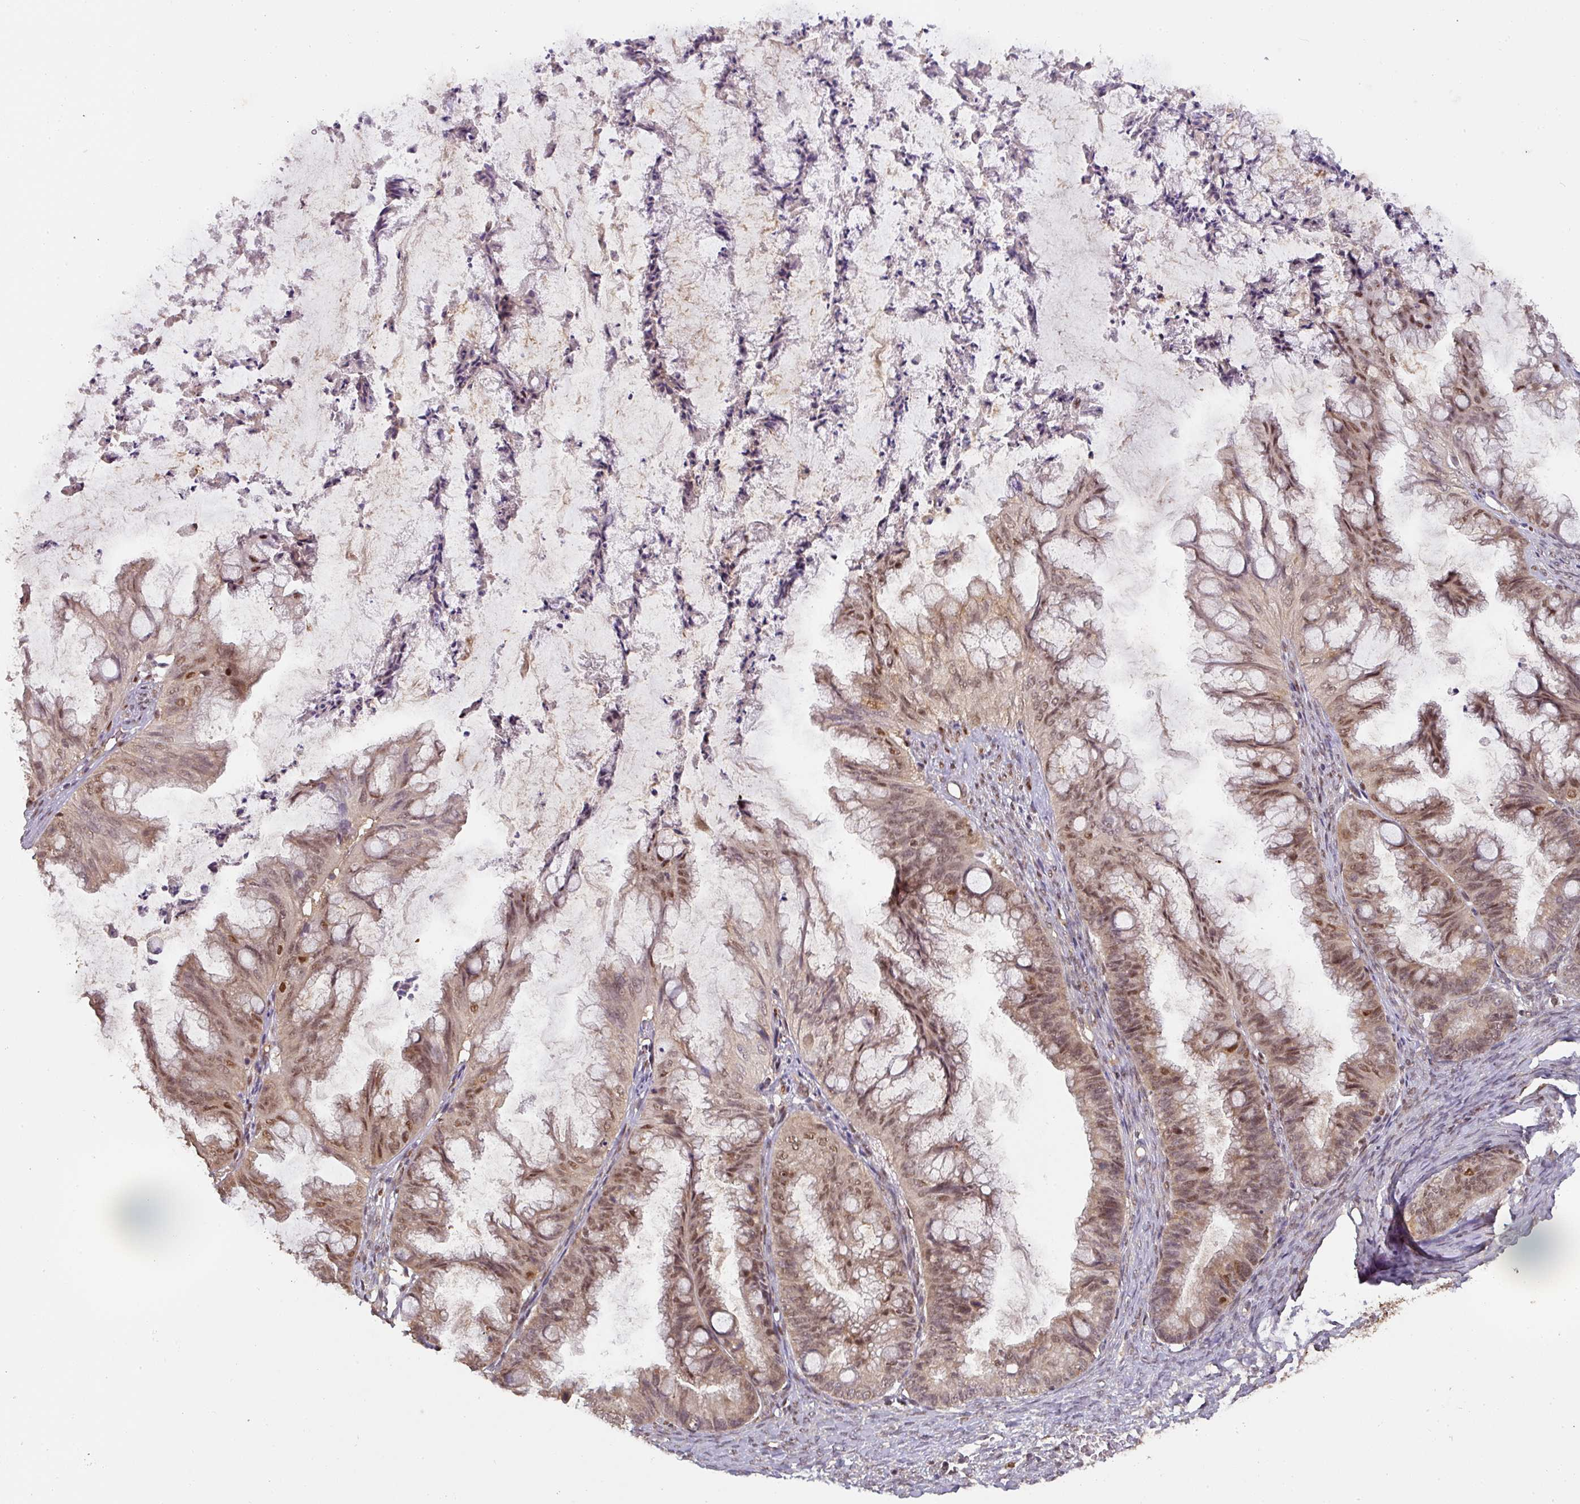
{"staining": {"intensity": "moderate", "quantity": ">75%", "location": "nuclear"}, "tissue": "ovarian cancer", "cell_type": "Tumor cells", "image_type": "cancer", "snomed": [{"axis": "morphology", "description": "Cystadenocarcinoma, mucinous, NOS"}, {"axis": "topography", "description": "Ovary"}], "caption": "An image of ovarian cancer (mucinous cystadenocarcinoma) stained for a protein shows moderate nuclear brown staining in tumor cells.", "gene": "RANBP9", "patient": {"sex": "female", "age": 35}}